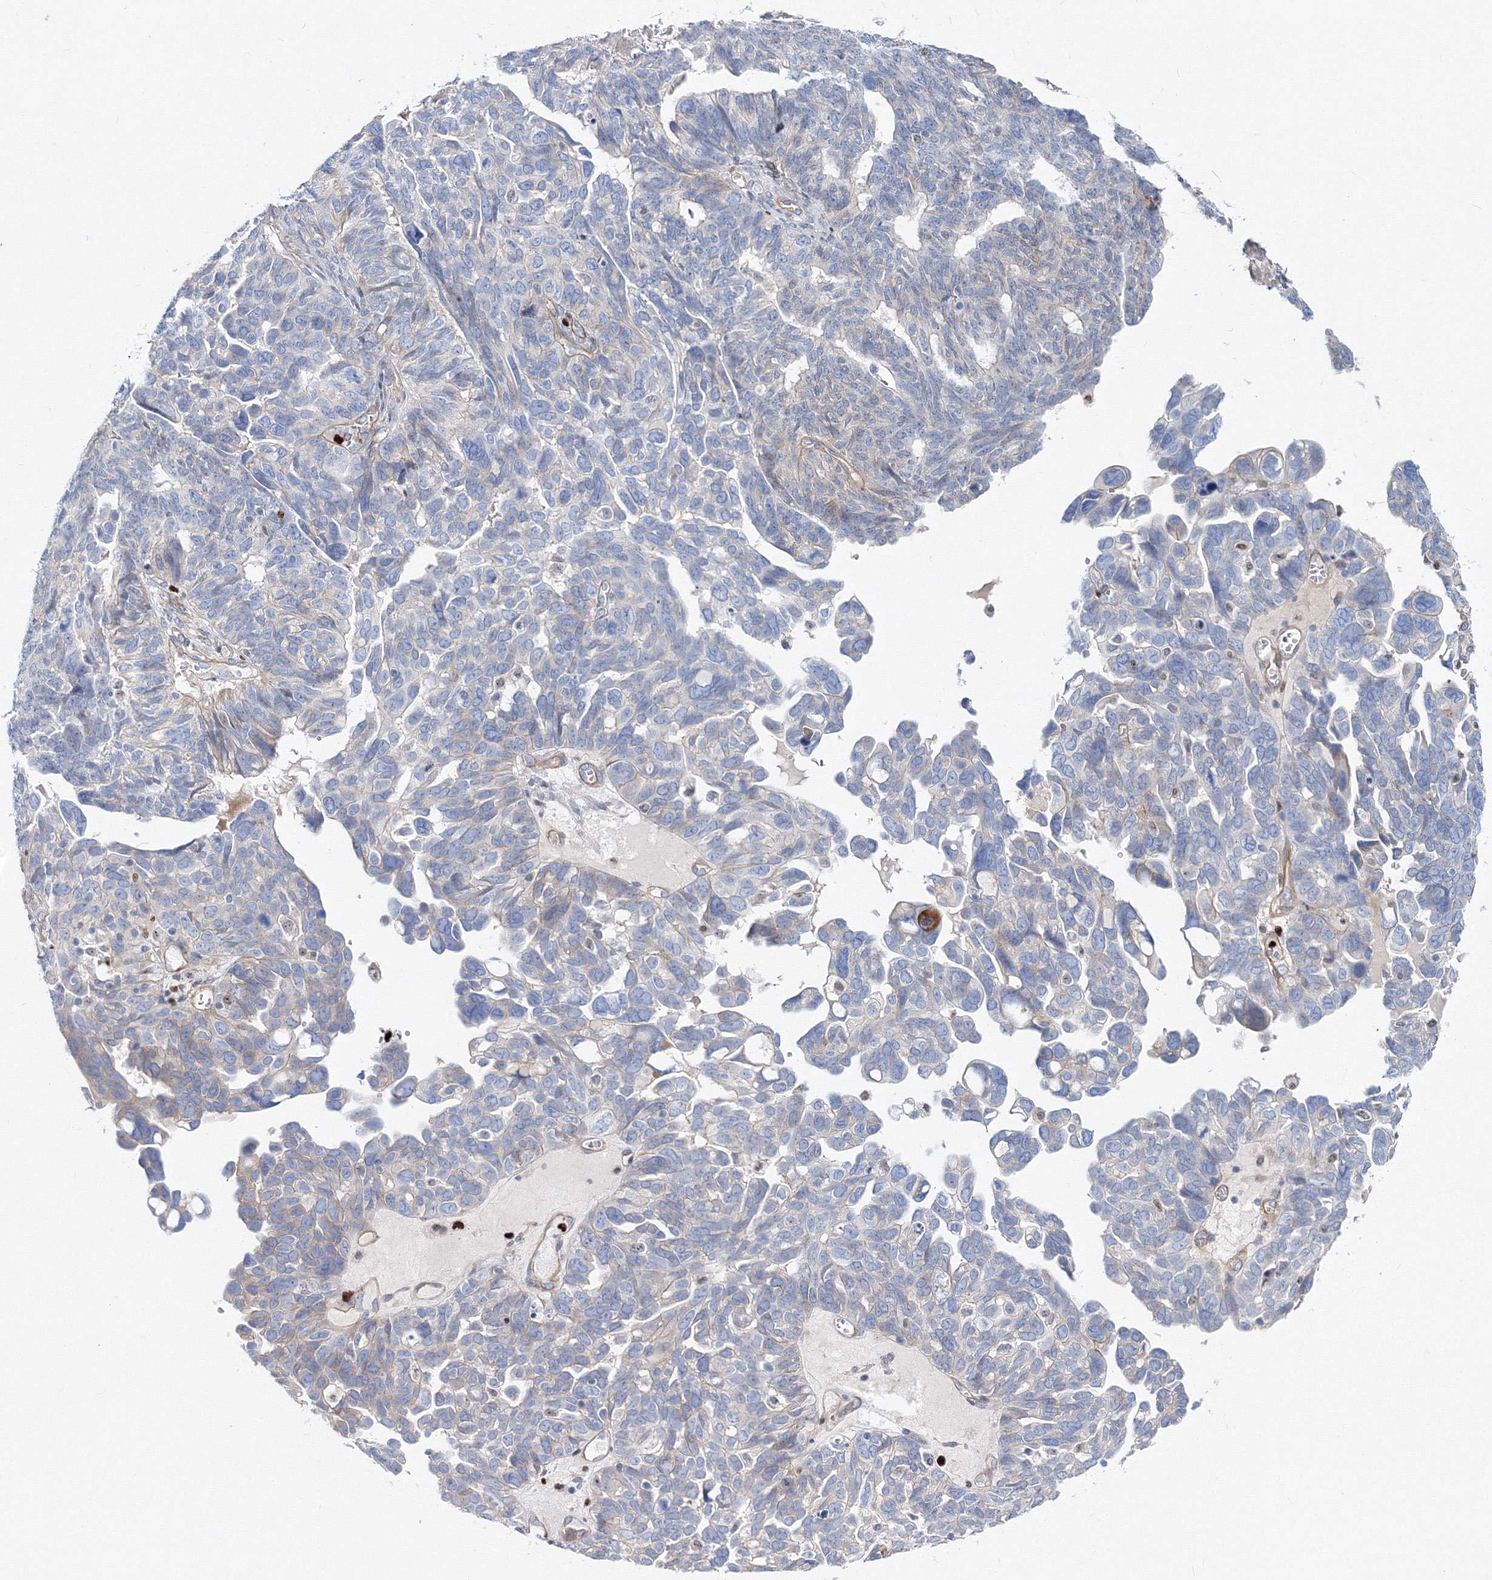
{"staining": {"intensity": "weak", "quantity": "<25%", "location": "cytoplasmic/membranous"}, "tissue": "ovarian cancer", "cell_type": "Tumor cells", "image_type": "cancer", "snomed": [{"axis": "morphology", "description": "Cystadenocarcinoma, serous, NOS"}, {"axis": "topography", "description": "Ovary"}], "caption": "A high-resolution histopathology image shows immunohistochemistry staining of serous cystadenocarcinoma (ovarian), which exhibits no significant positivity in tumor cells. (Immunohistochemistry, brightfield microscopy, high magnification).", "gene": "C11orf52", "patient": {"sex": "female", "age": 79}}